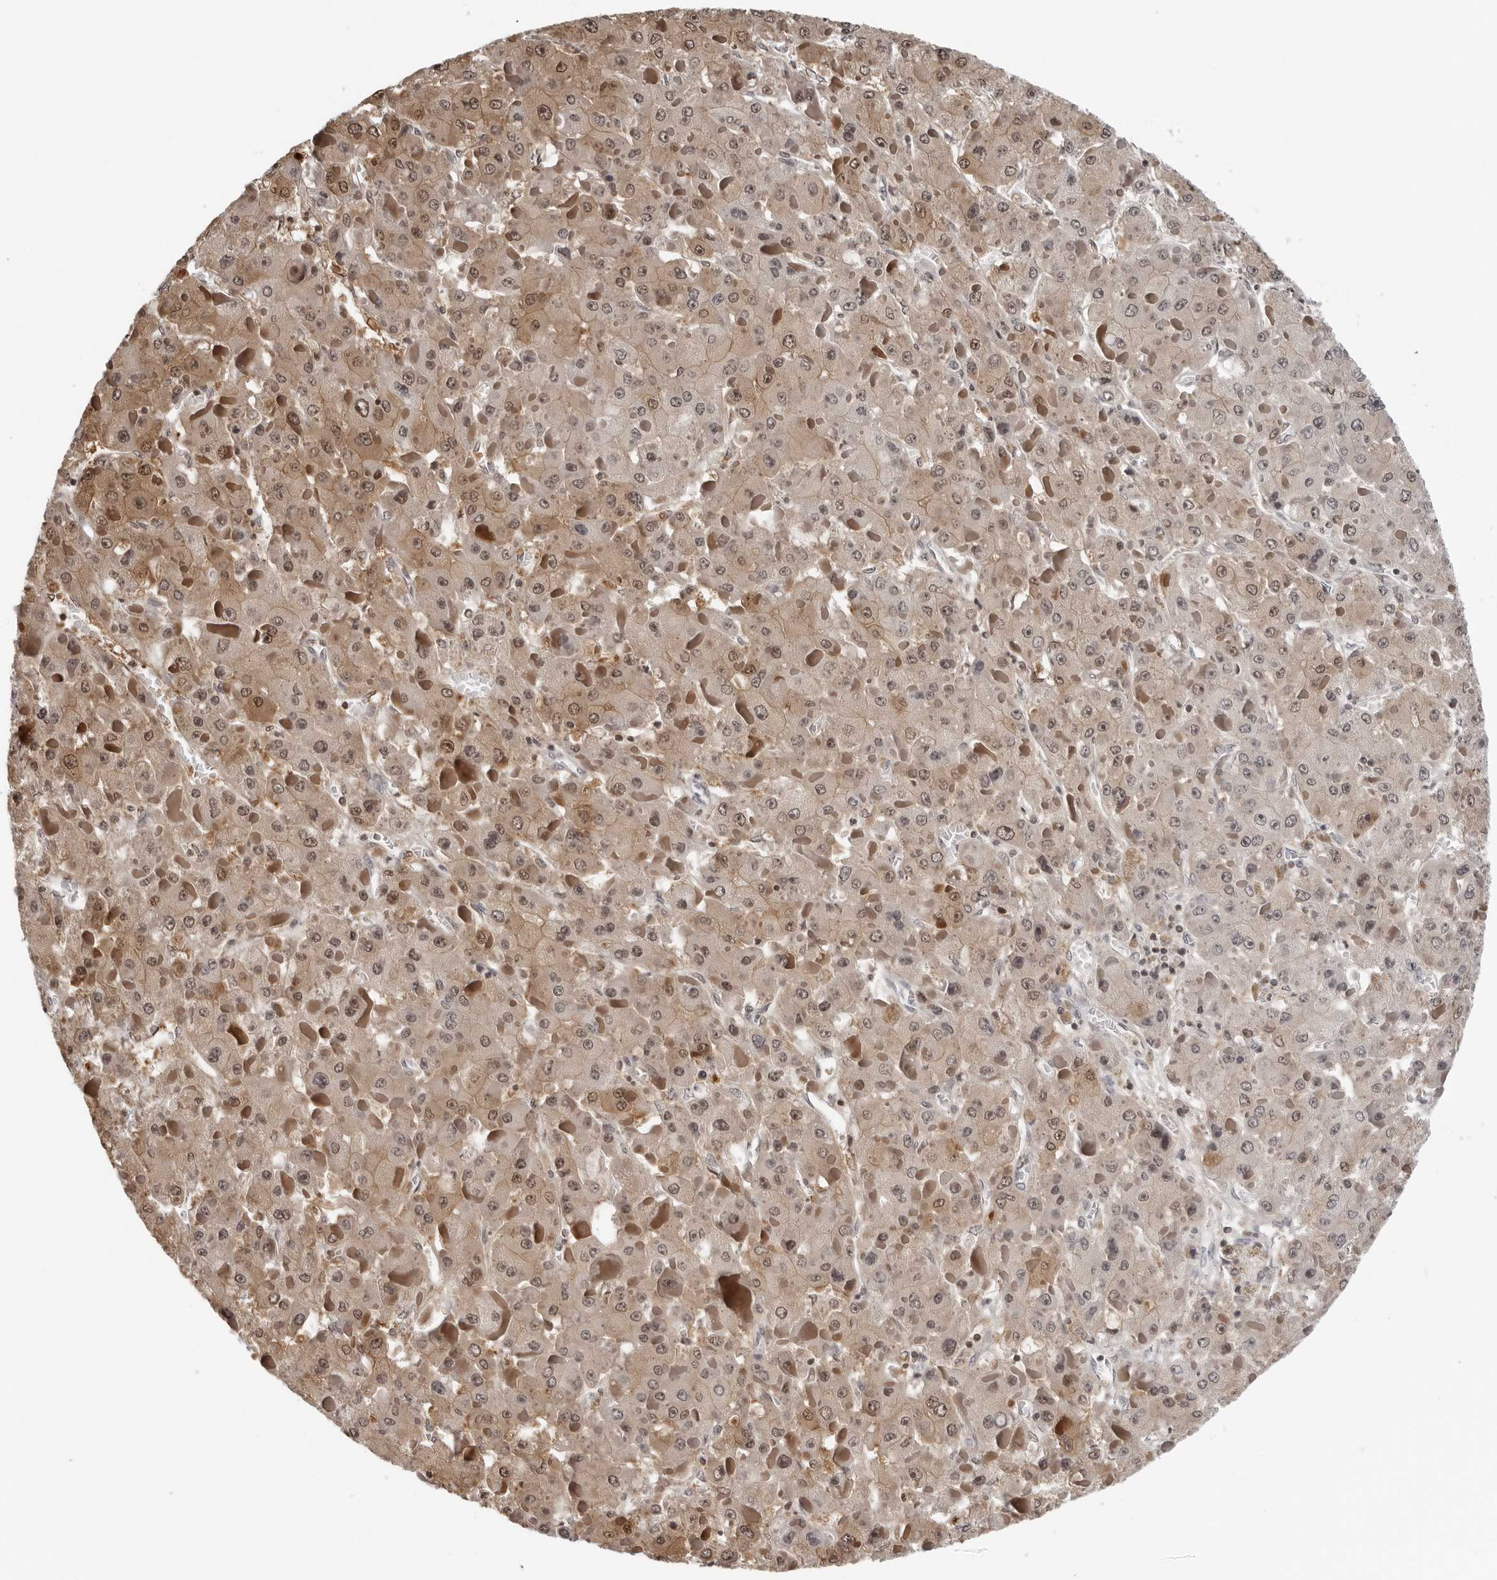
{"staining": {"intensity": "moderate", "quantity": ">75%", "location": "cytoplasmic/membranous,nuclear"}, "tissue": "liver cancer", "cell_type": "Tumor cells", "image_type": "cancer", "snomed": [{"axis": "morphology", "description": "Carcinoma, Hepatocellular, NOS"}, {"axis": "topography", "description": "Liver"}], "caption": "Tumor cells exhibit medium levels of moderate cytoplasmic/membranous and nuclear staining in about >75% of cells in human liver hepatocellular carcinoma. (IHC, brightfield microscopy, high magnification).", "gene": "HSPH1", "patient": {"sex": "female", "age": 73}}